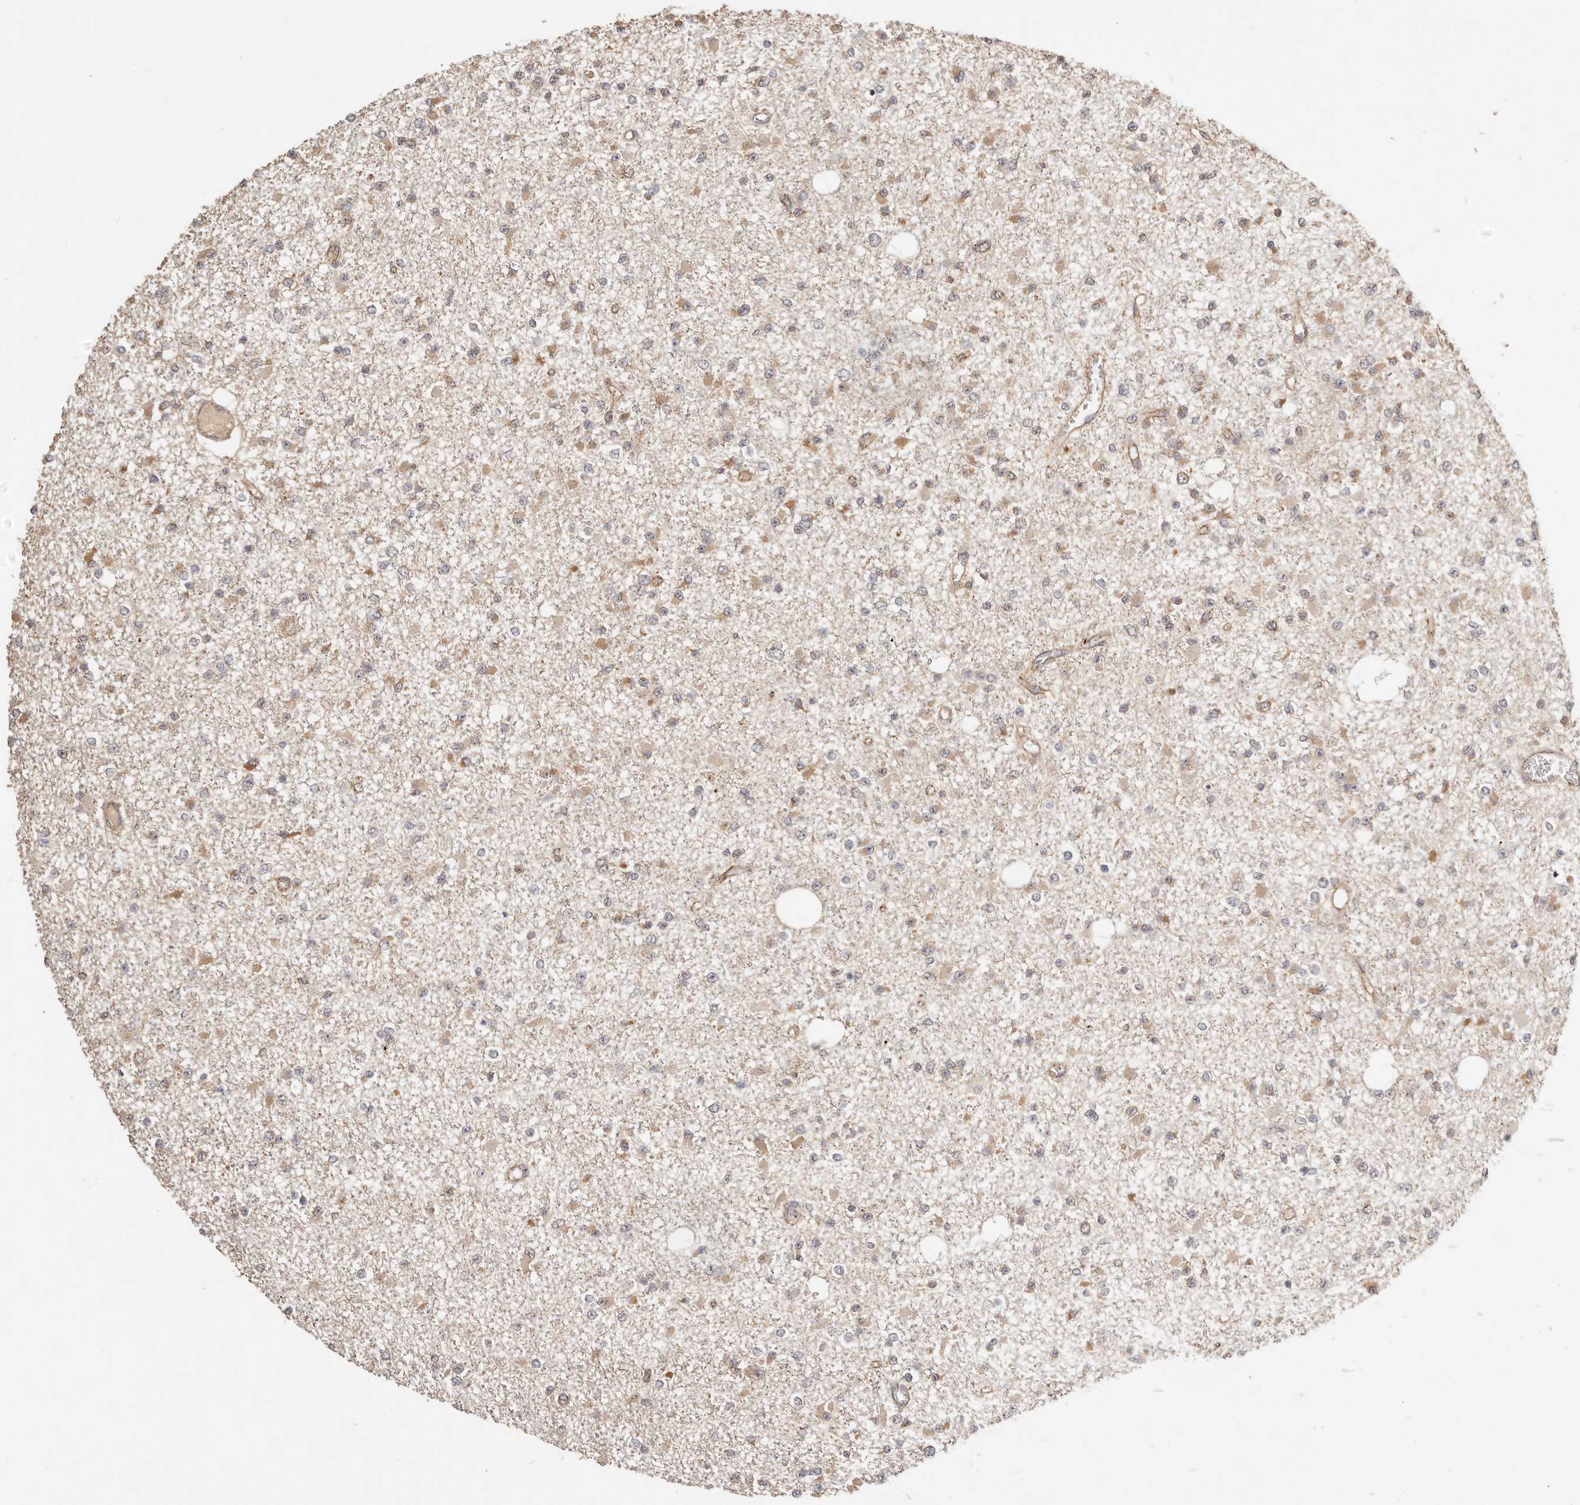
{"staining": {"intensity": "weak", "quantity": "25%-75%", "location": "cytoplasmic/membranous"}, "tissue": "glioma", "cell_type": "Tumor cells", "image_type": "cancer", "snomed": [{"axis": "morphology", "description": "Glioma, malignant, Low grade"}, {"axis": "topography", "description": "Brain"}], "caption": "Tumor cells reveal low levels of weak cytoplasmic/membranous expression in approximately 25%-75% of cells in glioma.", "gene": "AFDN", "patient": {"sex": "female", "age": 22}}